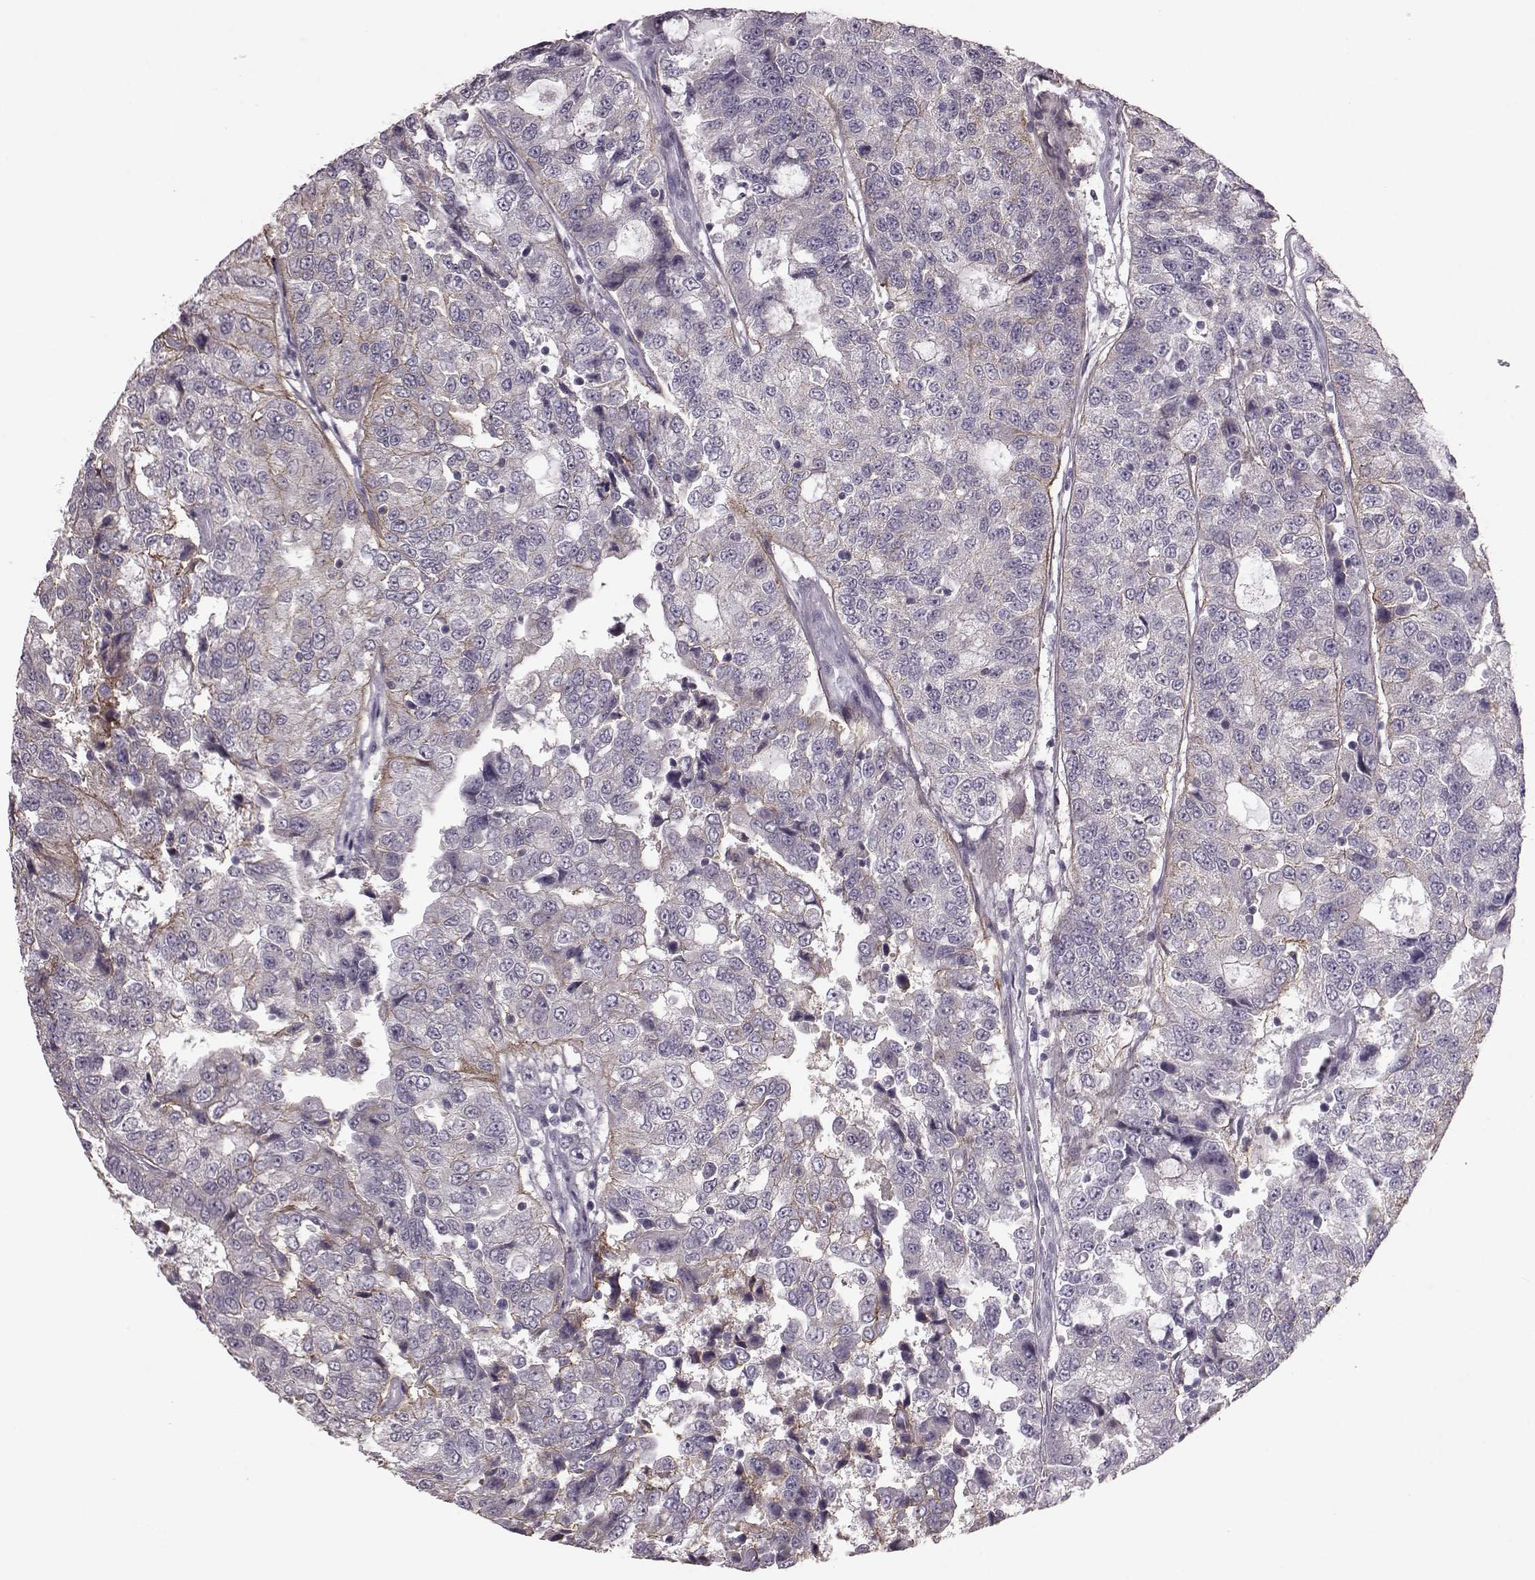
{"staining": {"intensity": "negative", "quantity": "none", "location": "none"}, "tissue": "urothelial cancer", "cell_type": "Tumor cells", "image_type": "cancer", "snomed": [{"axis": "morphology", "description": "Urothelial carcinoma, NOS"}, {"axis": "morphology", "description": "Urothelial carcinoma, High grade"}, {"axis": "topography", "description": "Urinary bladder"}], "caption": "The image displays no significant positivity in tumor cells of urothelial cancer.", "gene": "CRYBA2", "patient": {"sex": "female", "age": 73}}